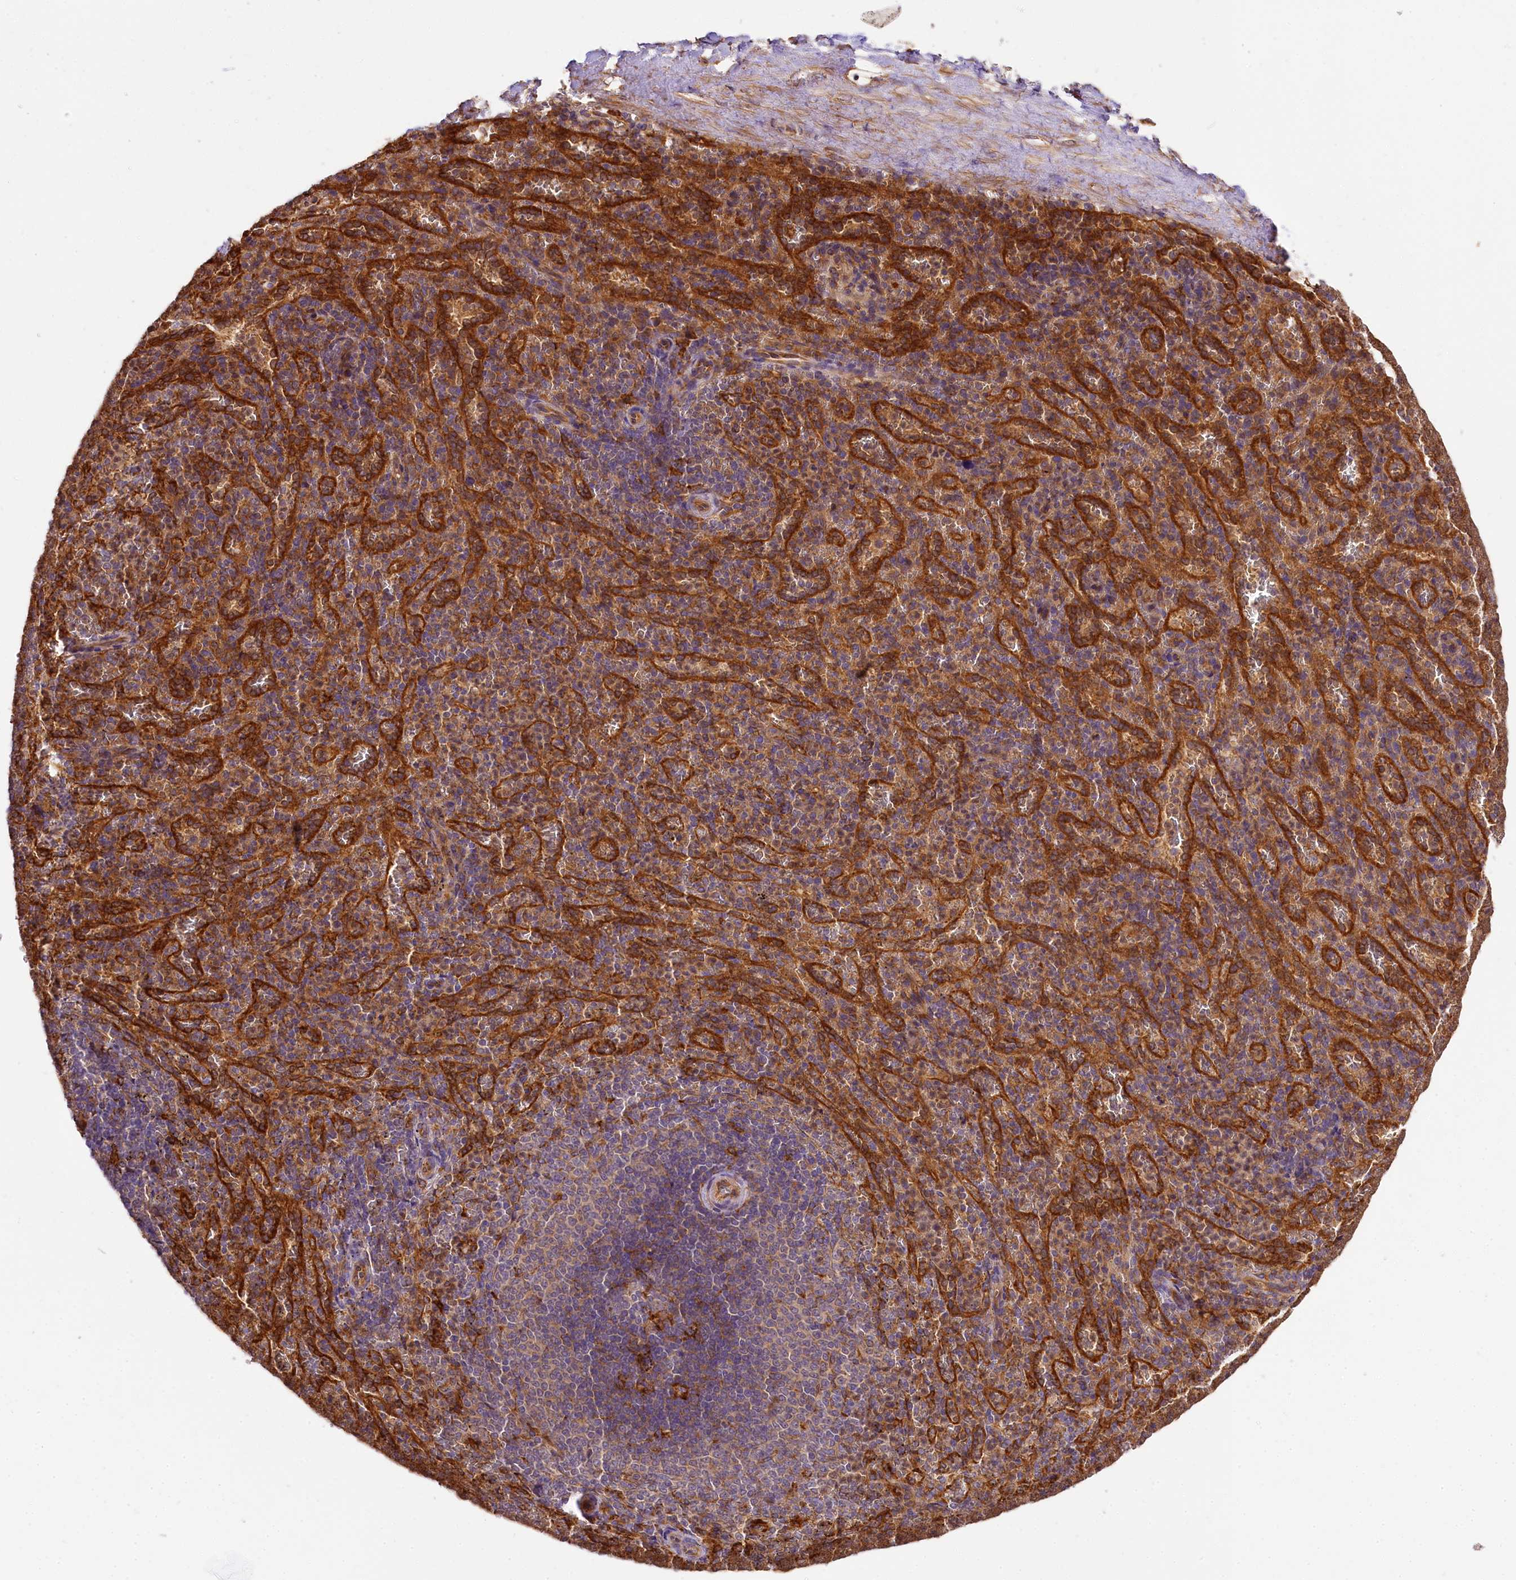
{"staining": {"intensity": "weak", "quantity": "<25%", "location": "cytoplasmic/membranous"}, "tissue": "spleen", "cell_type": "Cells in red pulp", "image_type": "normal", "snomed": [{"axis": "morphology", "description": "Normal tissue, NOS"}, {"axis": "topography", "description": "Spleen"}], "caption": "This is an IHC histopathology image of unremarkable spleen. There is no expression in cells in red pulp.", "gene": "PPIP5K2", "patient": {"sex": "female", "age": 21}}